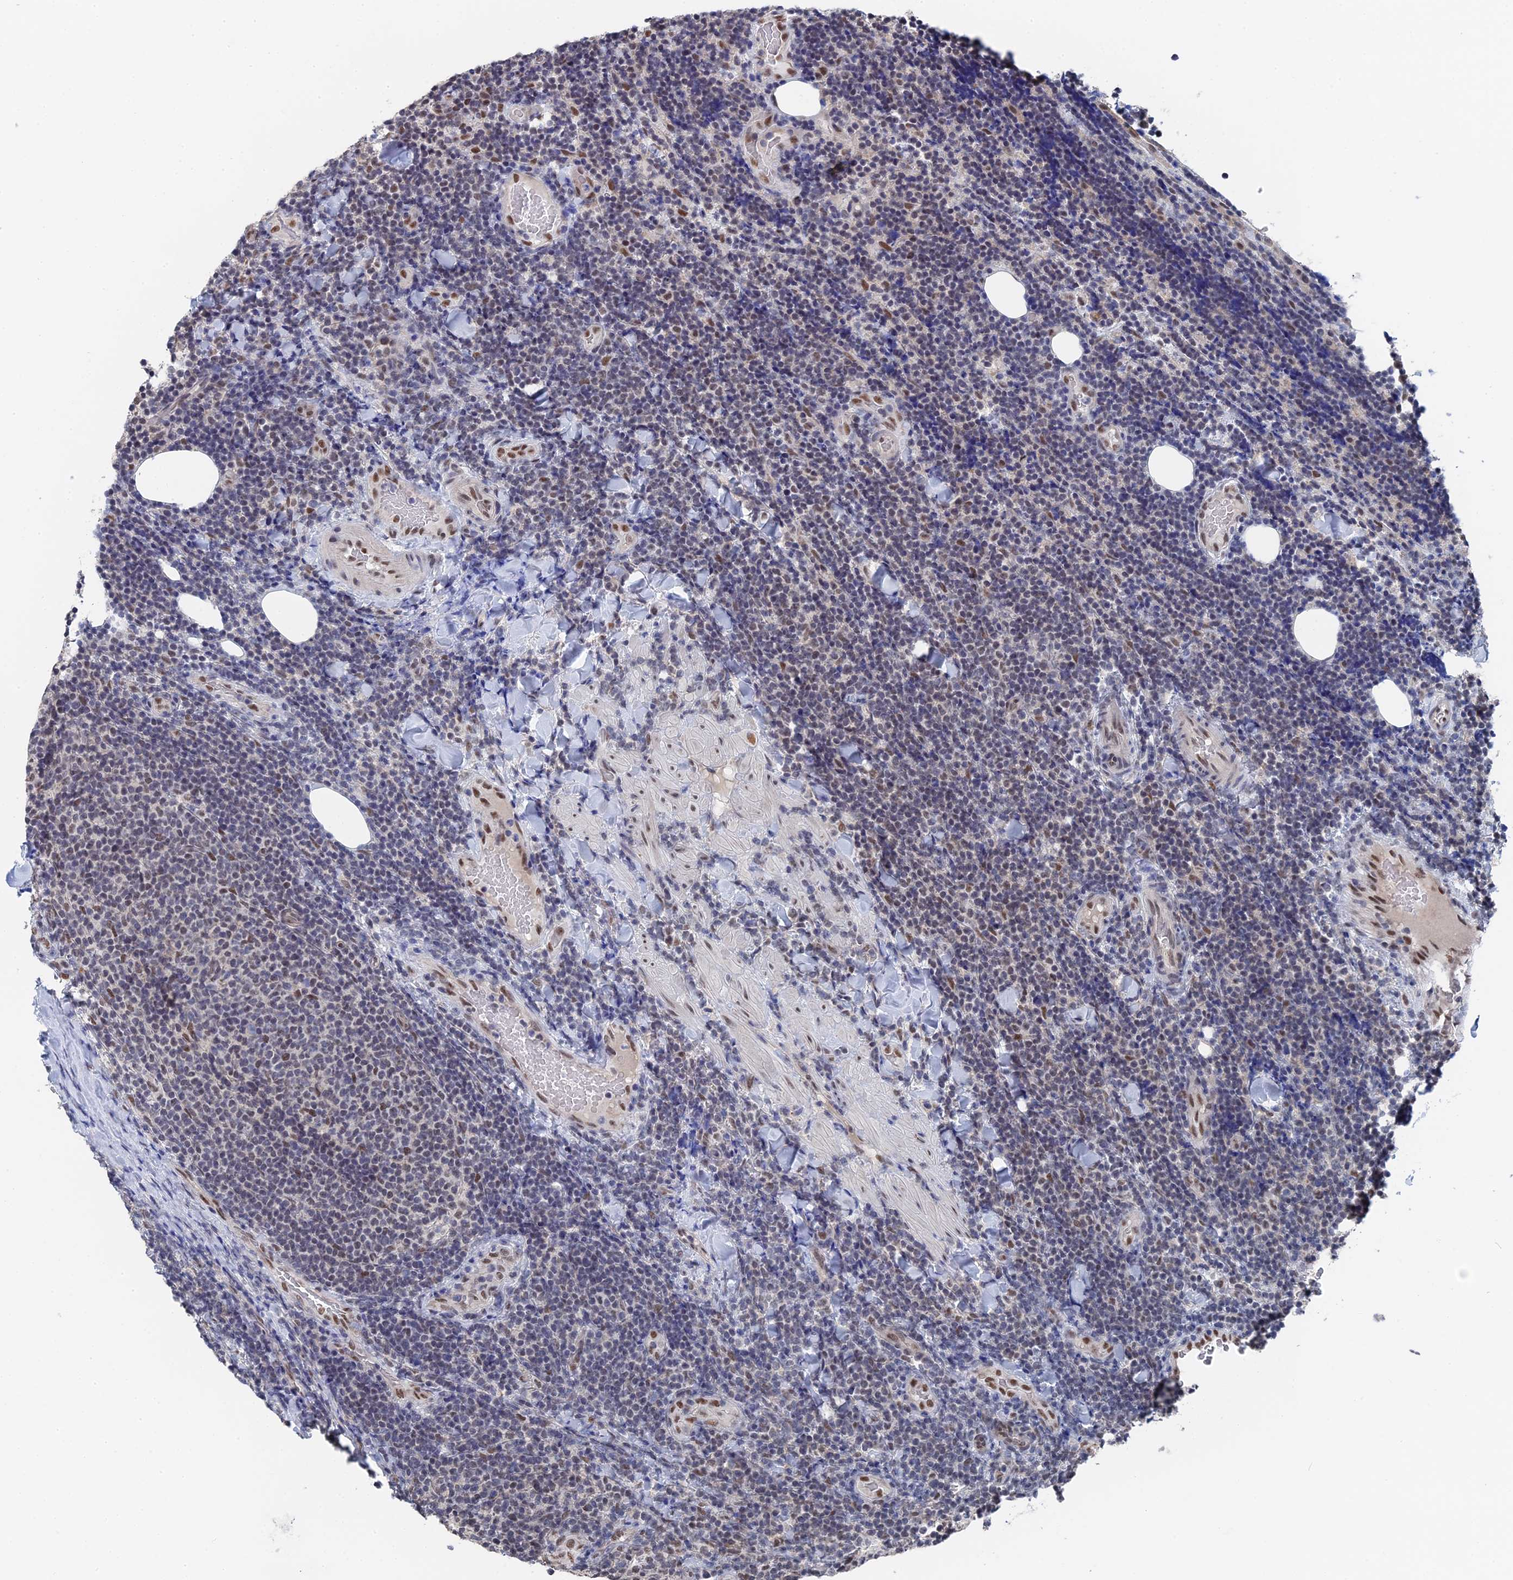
{"staining": {"intensity": "weak", "quantity": "25%-75%", "location": "nuclear"}, "tissue": "lymphoma", "cell_type": "Tumor cells", "image_type": "cancer", "snomed": [{"axis": "morphology", "description": "Malignant lymphoma, non-Hodgkin's type, Low grade"}, {"axis": "topography", "description": "Lymph node"}], "caption": "An image of human lymphoma stained for a protein exhibits weak nuclear brown staining in tumor cells.", "gene": "TSSC4", "patient": {"sex": "male", "age": 66}}